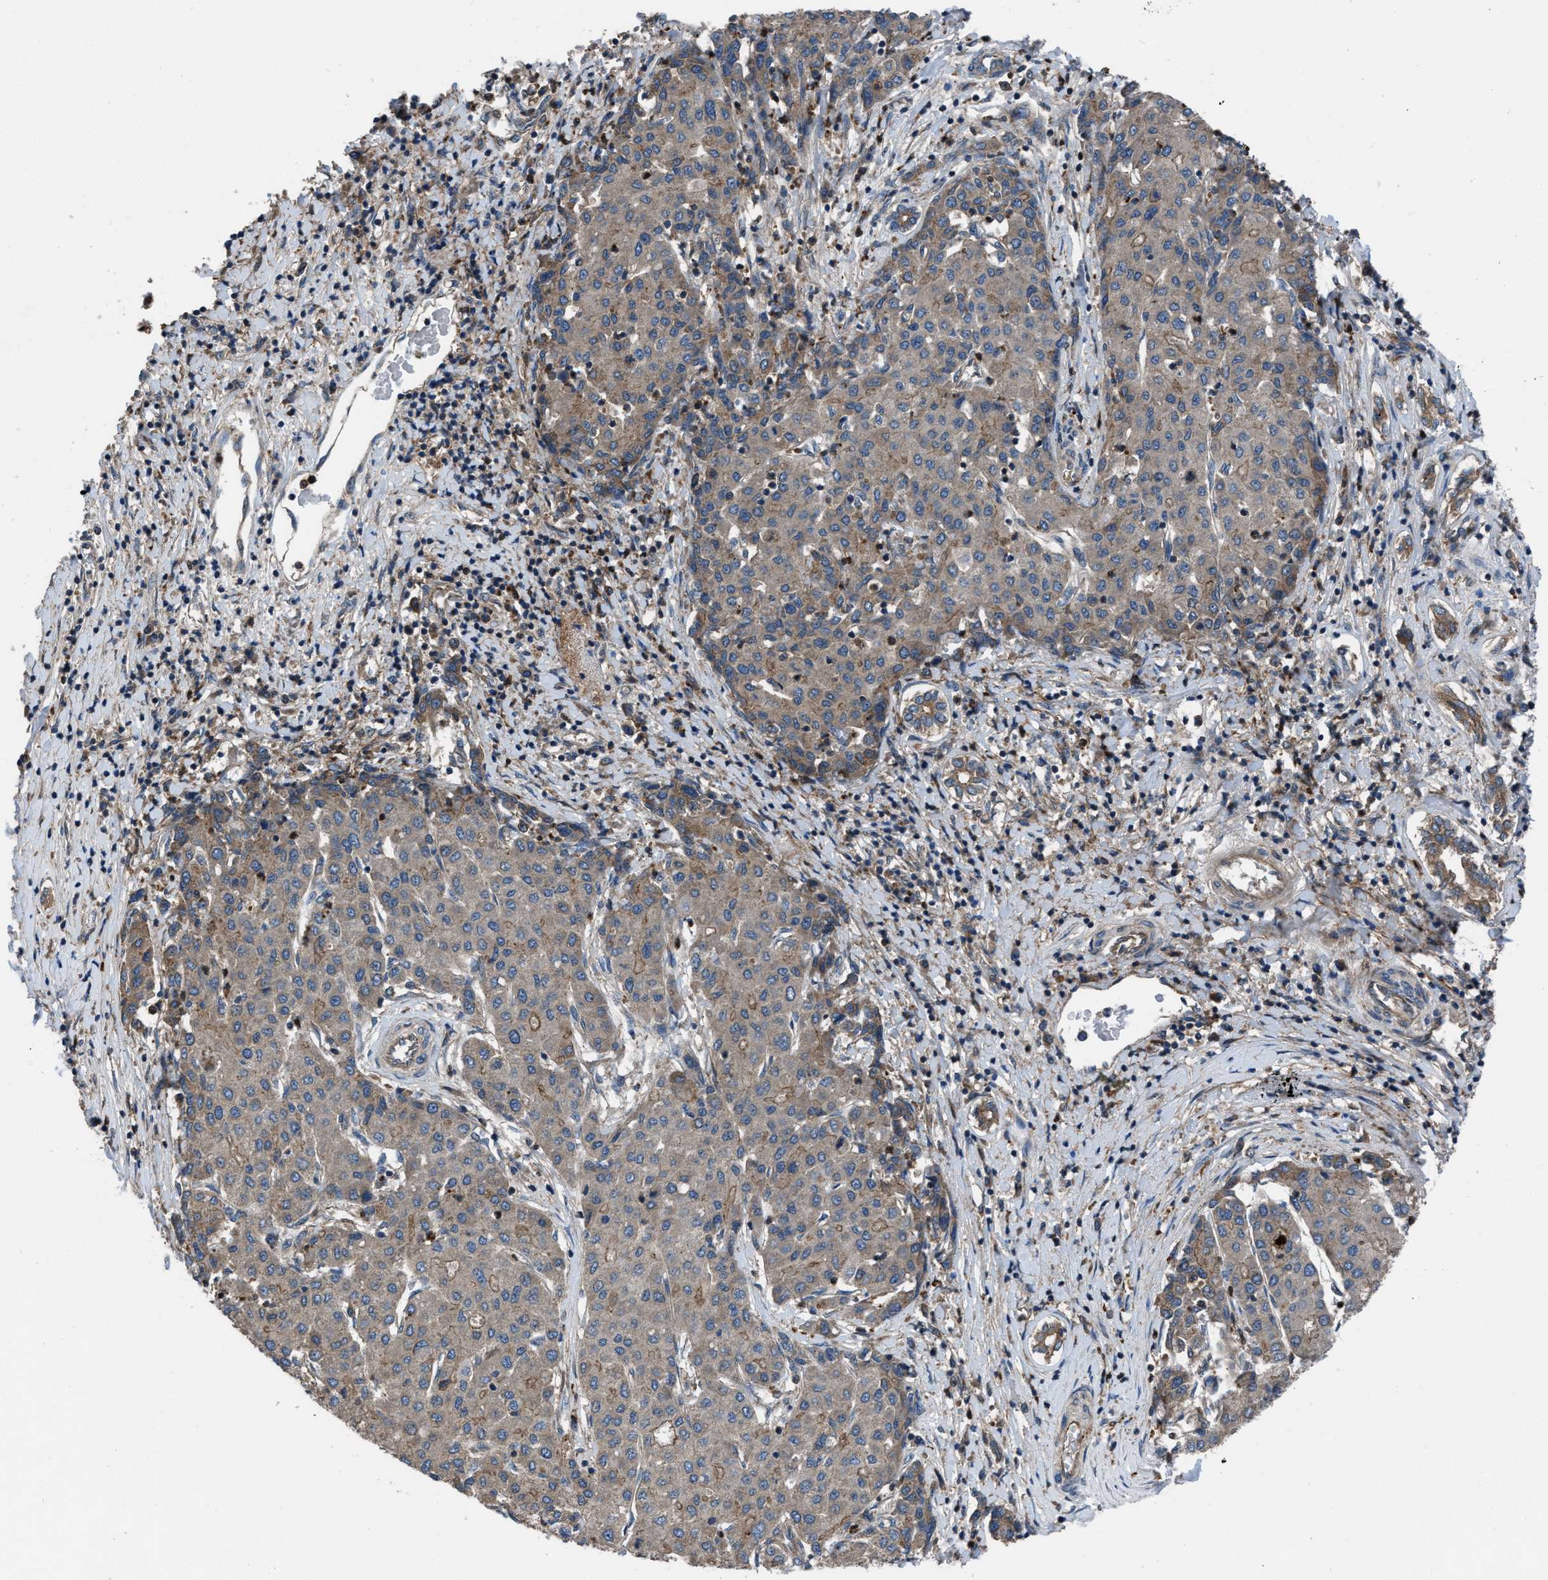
{"staining": {"intensity": "weak", "quantity": ">75%", "location": "cytoplasmic/membranous"}, "tissue": "liver cancer", "cell_type": "Tumor cells", "image_type": "cancer", "snomed": [{"axis": "morphology", "description": "Carcinoma, Hepatocellular, NOS"}, {"axis": "topography", "description": "Liver"}], "caption": "Immunohistochemical staining of human liver cancer demonstrates weak cytoplasmic/membranous protein positivity in about >75% of tumor cells.", "gene": "USP25", "patient": {"sex": "male", "age": 65}}